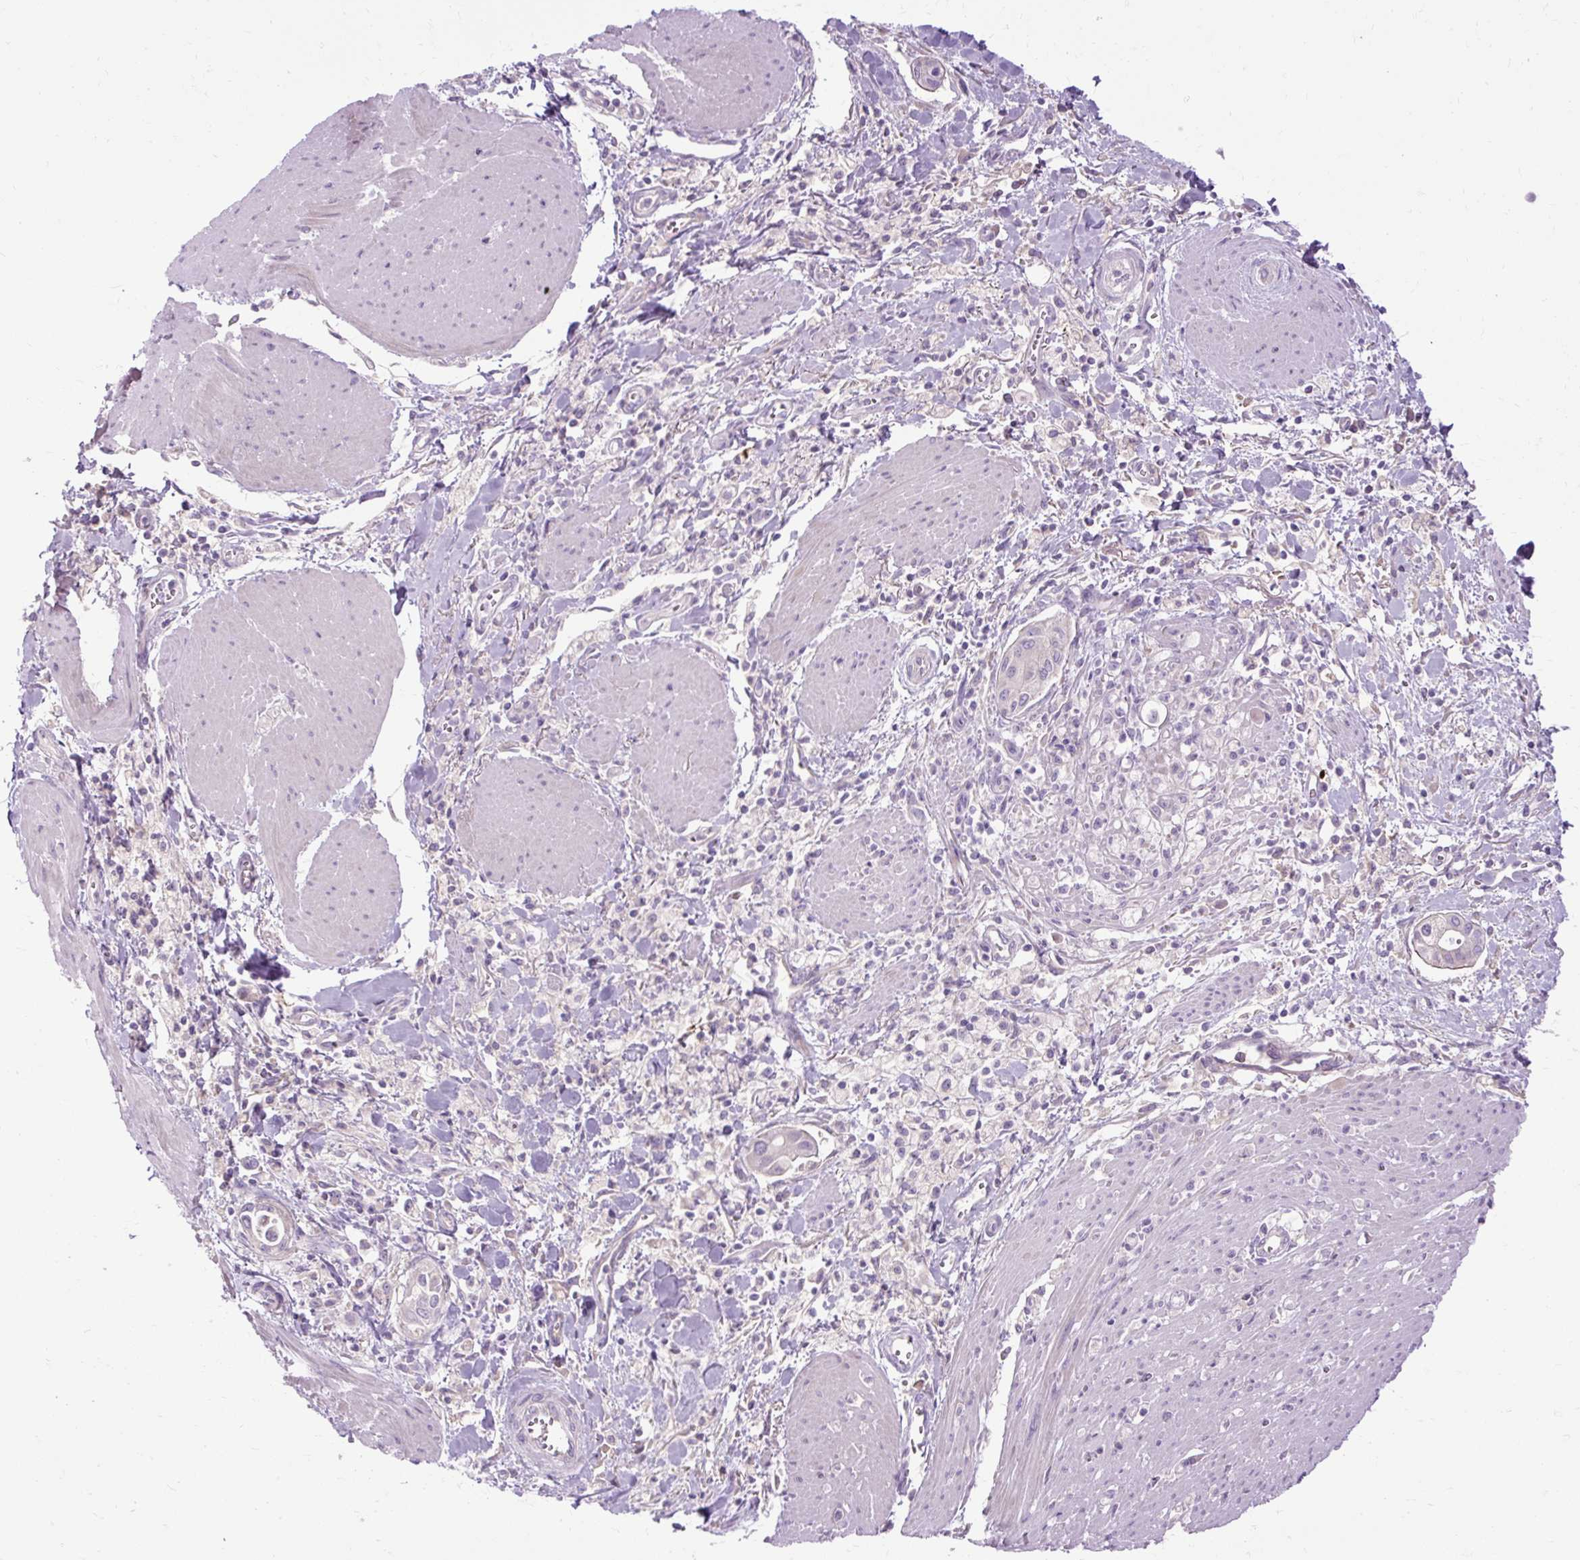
{"staining": {"intensity": "negative", "quantity": "none", "location": "none"}, "tissue": "pancreatic cancer", "cell_type": "Tumor cells", "image_type": "cancer", "snomed": [{"axis": "morphology", "description": "Adenocarcinoma, NOS"}, {"axis": "topography", "description": "Pancreas"}], "caption": "This is an immunohistochemistry (IHC) image of human pancreatic adenocarcinoma. There is no expression in tumor cells.", "gene": "ARRDC2", "patient": {"sex": "male", "age": 78}}